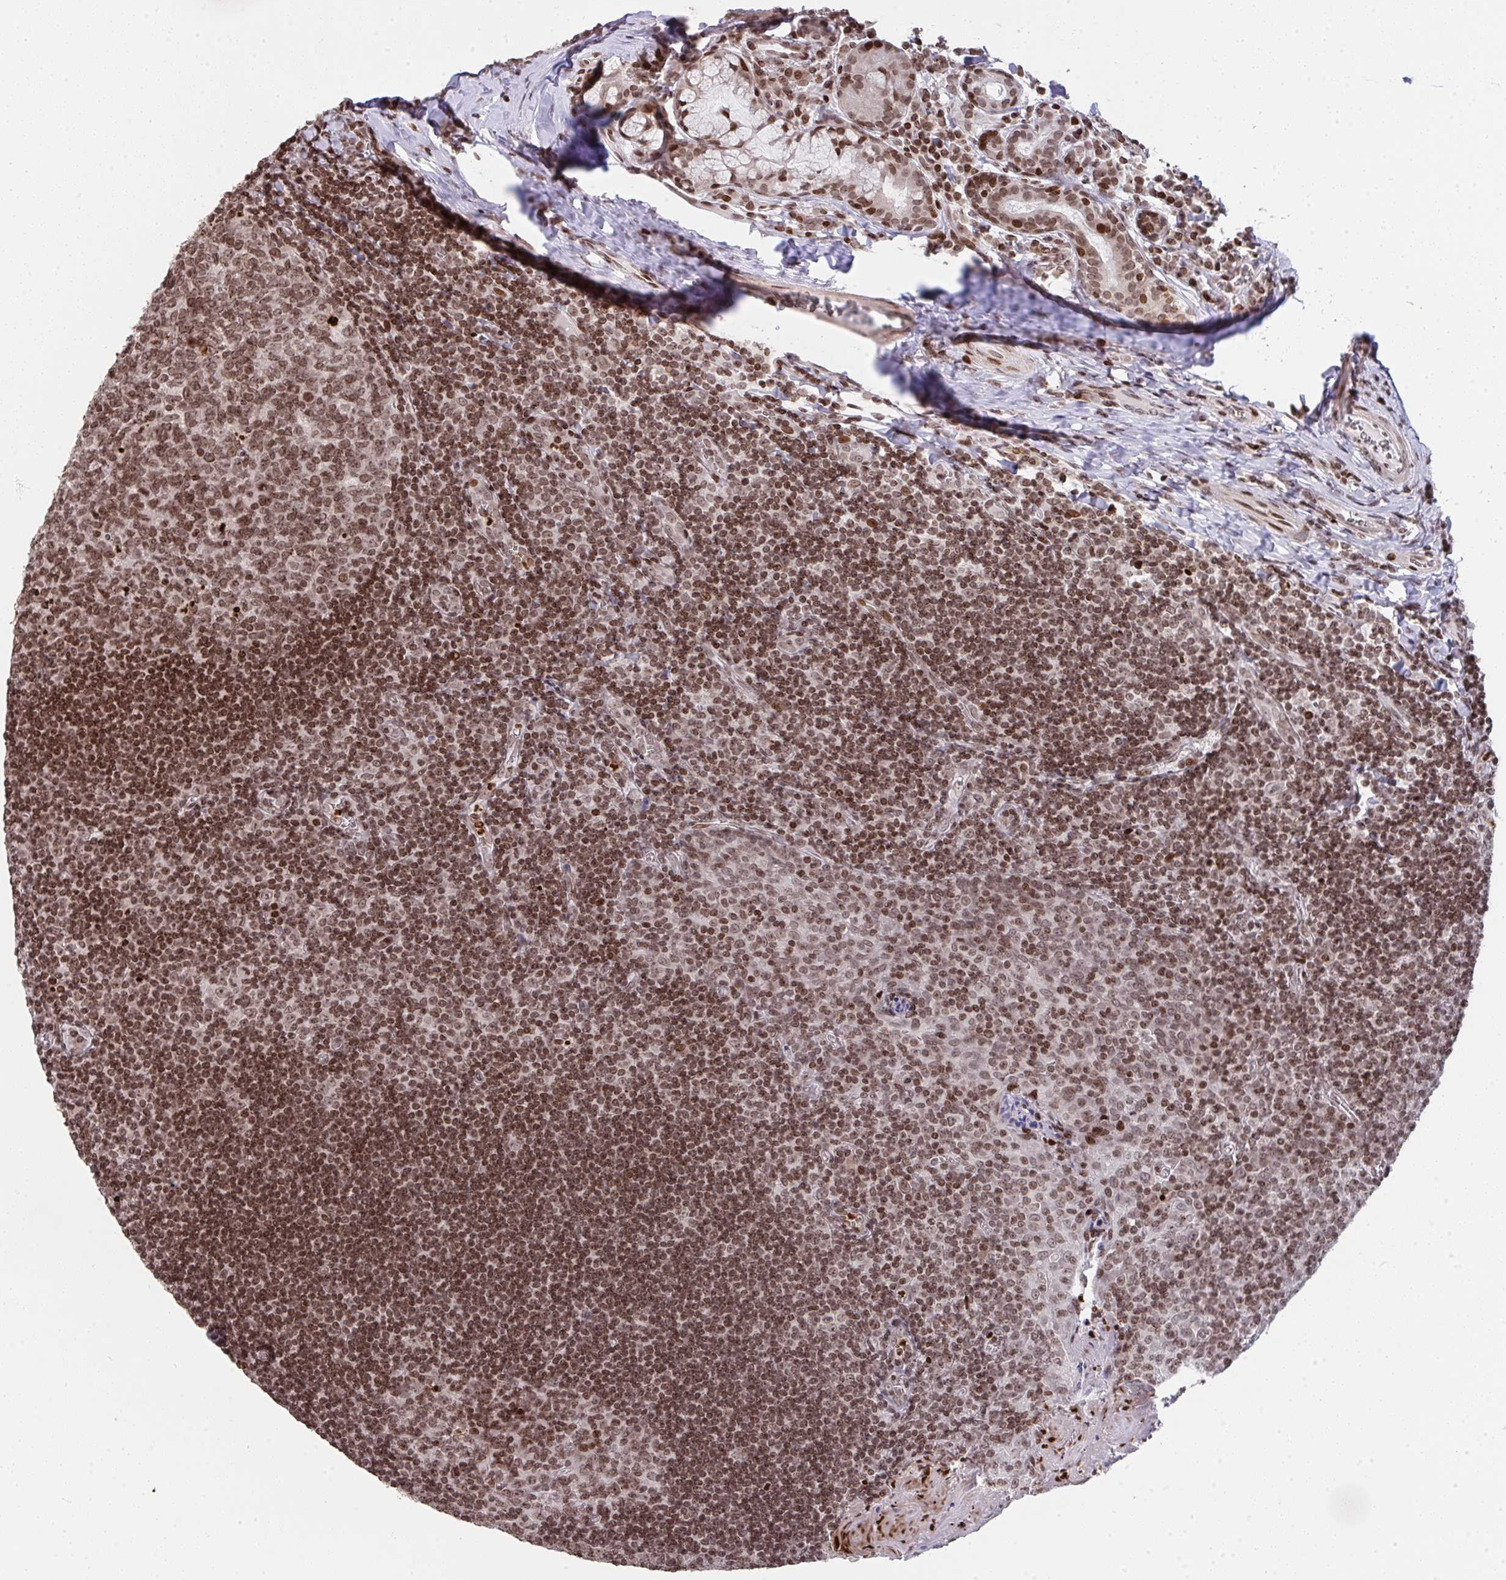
{"staining": {"intensity": "moderate", "quantity": ">75%", "location": "nuclear"}, "tissue": "tonsil", "cell_type": "Germinal center cells", "image_type": "normal", "snomed": [{"axis": "morphology", "description": "Normal tissue, NOS"}, {"axis": "morphology", "description": "Inflammation, NOS"}, {"axis": "topography", "description": "Tonsil"}], "caption": "Immunohistochemical staining of unremarkable tonsil exhibits >75% levels of moderate nuclear protein positivity in about >75% of germinal center cells.", "gene": "NIP7", "patient": {"sex": "female", "age": 31}}